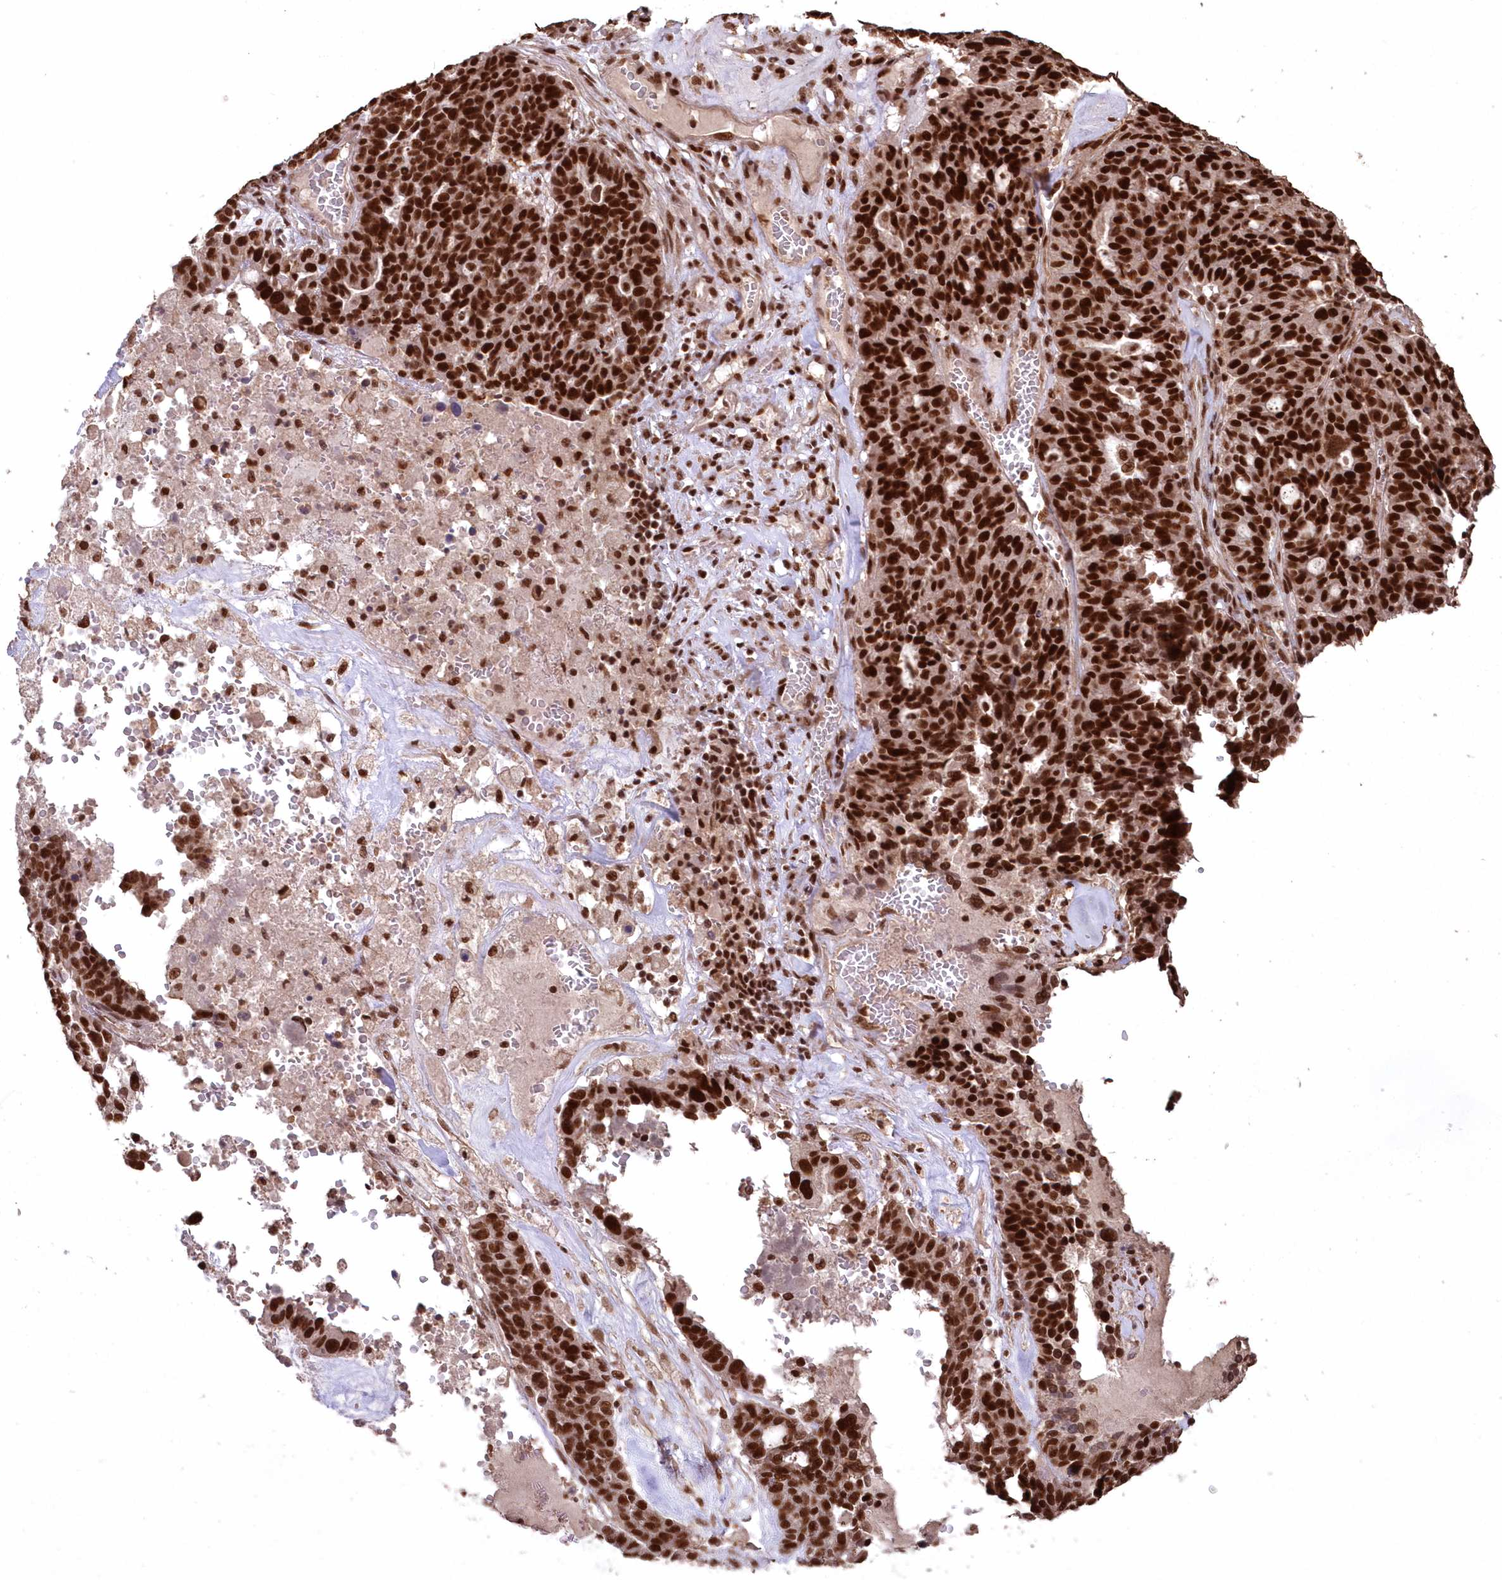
{"staining": {"intensity": "strong", "quantity": ">75%", "location": "nuclear"}, "tissue": "ovarian cancer", "cell_type": "Tumor cells", "image_type": "cancer", "snomed": [{"axis": "morphology", "description": "Cystadenocarcinoma, serous, NOS"}, {"axis": "topography", "description": "Ovary"}], "caption": "Immunohistochemical staining of ovarian serous cystadenocarcinoma exhibits high levels of strong nuclear positivity in approximately >75% of tumor cells.", "gene": "PDS5A", "patient": {"sex": "female", "age": 59}}